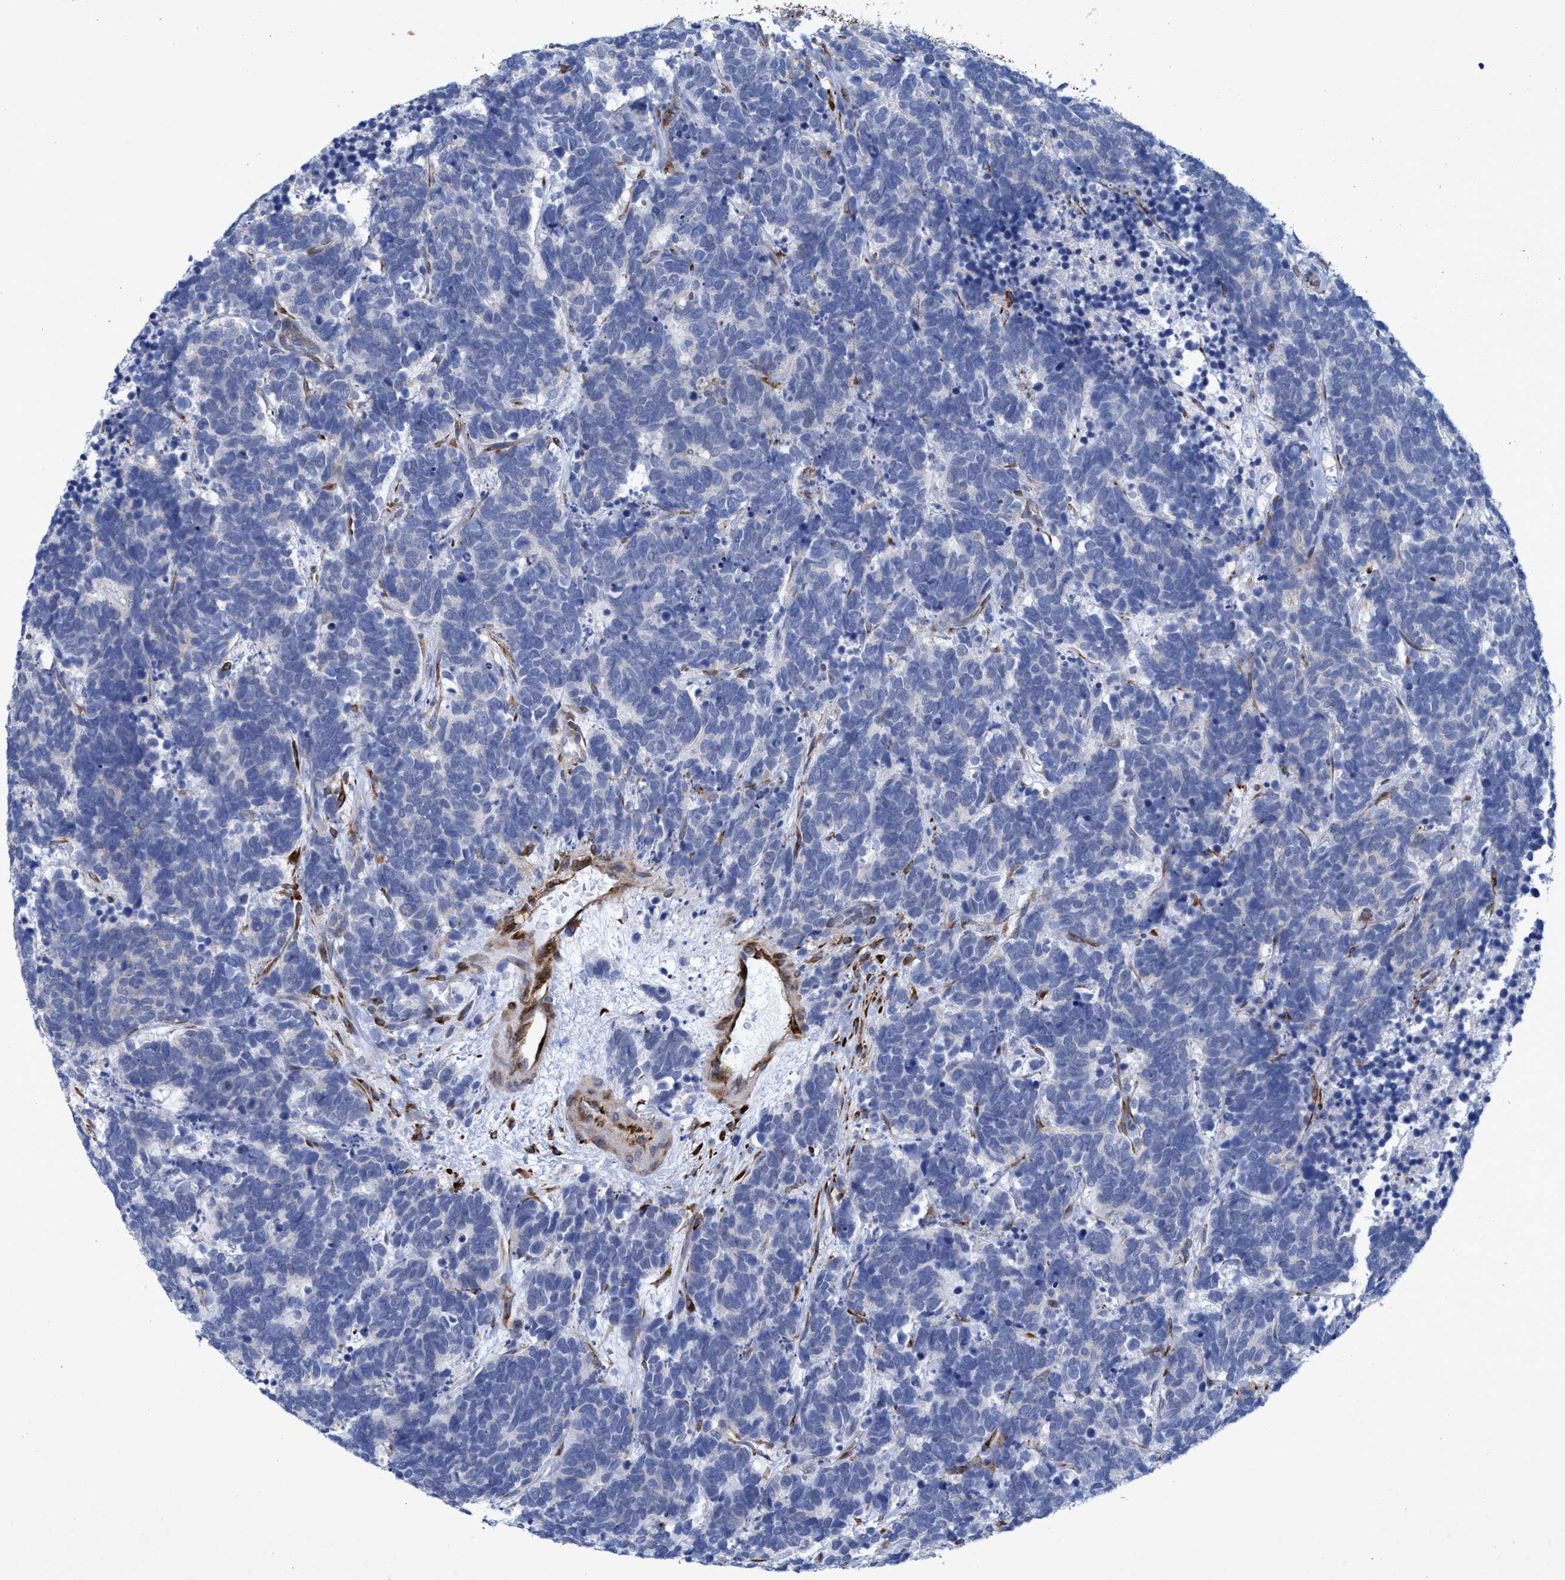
{"staining": {"intensity": "negative", "quantity": "none", "location": "none"}, "tissue": "carcinoid", "cell_type": "Tumor cells", "image_type": "cancer", "snomed": [{"axis": "morphology", "description": "Carcinoma, NOS"}, {"axis": "morphology", "description": "Carcinoid, malignant, NOS"}, {"axis": "topography", "description": "Urinary bladder"}], "caption": "There is no significant positivity in tumor cells of carcinoid (malignant).", "gene": "SLC43A2", "patient": {"sex": "male", "age": 57}}